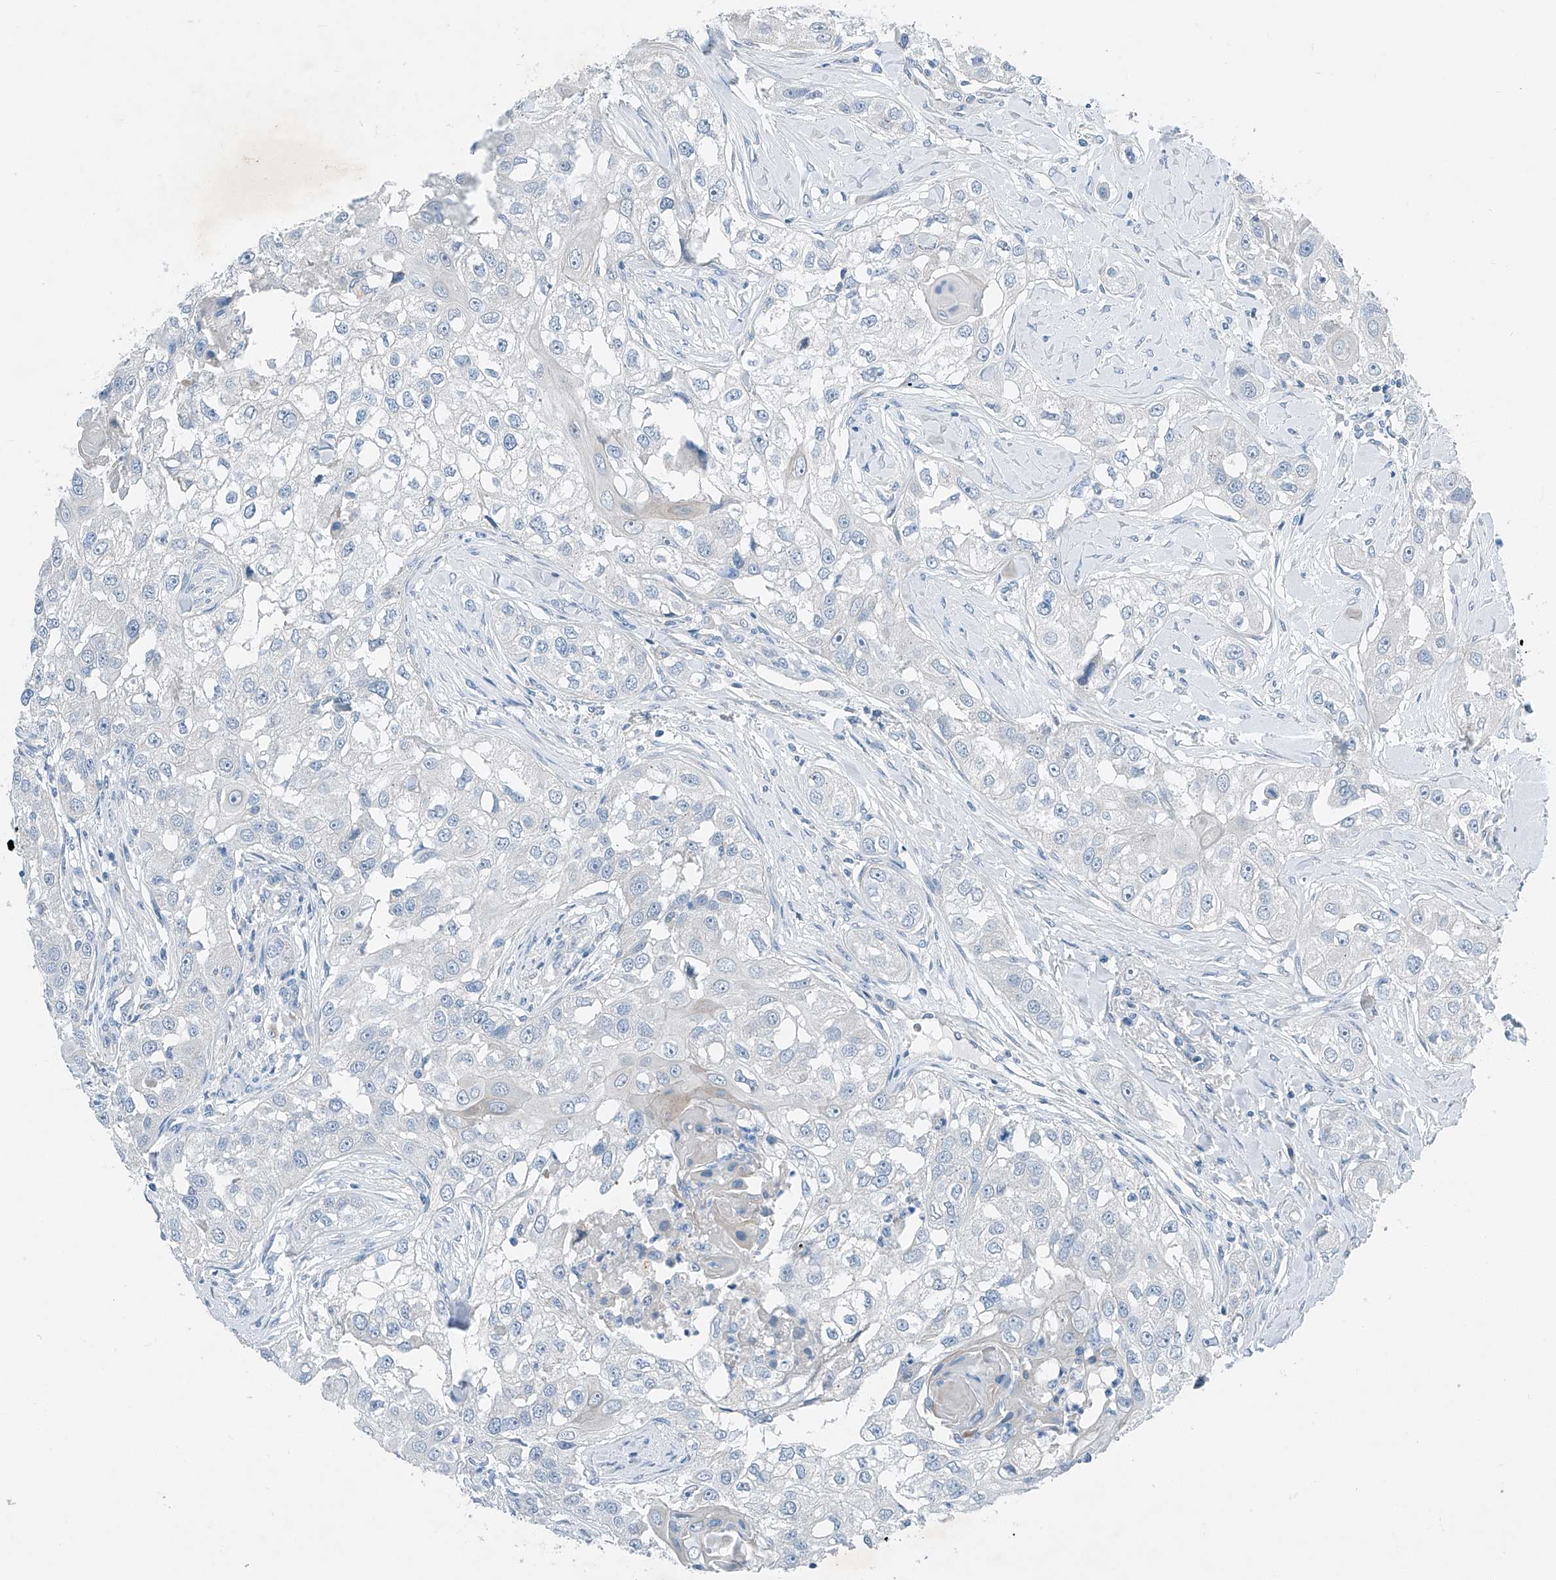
{"staining": {"intensity": "negative", "quantity": "none", "location": "none"}, "tissue": "head and neck cancer", "cell_type": "Tumor cells", "image_type": "cancer", "snomed": [{"axis": "morphology", "description": "Normal tissue, NOS"}, {"axis": "morphology", "description": "Squamous cell carcinoma, NOS"}, {"axis": "topography", "description": "Skeletal muscle"}, {"axis": "topography", "description": "Head-Neck"}], "caption": "Micrograph shows no significant protein positivity in tumor cells of head and neck cancer (squamous cell carcinoma). (Immunohistochemistry, brightfield microscopy, high magnification).", "gene": "MDGA1", "patient": {"sex": "male", "age": 51}}